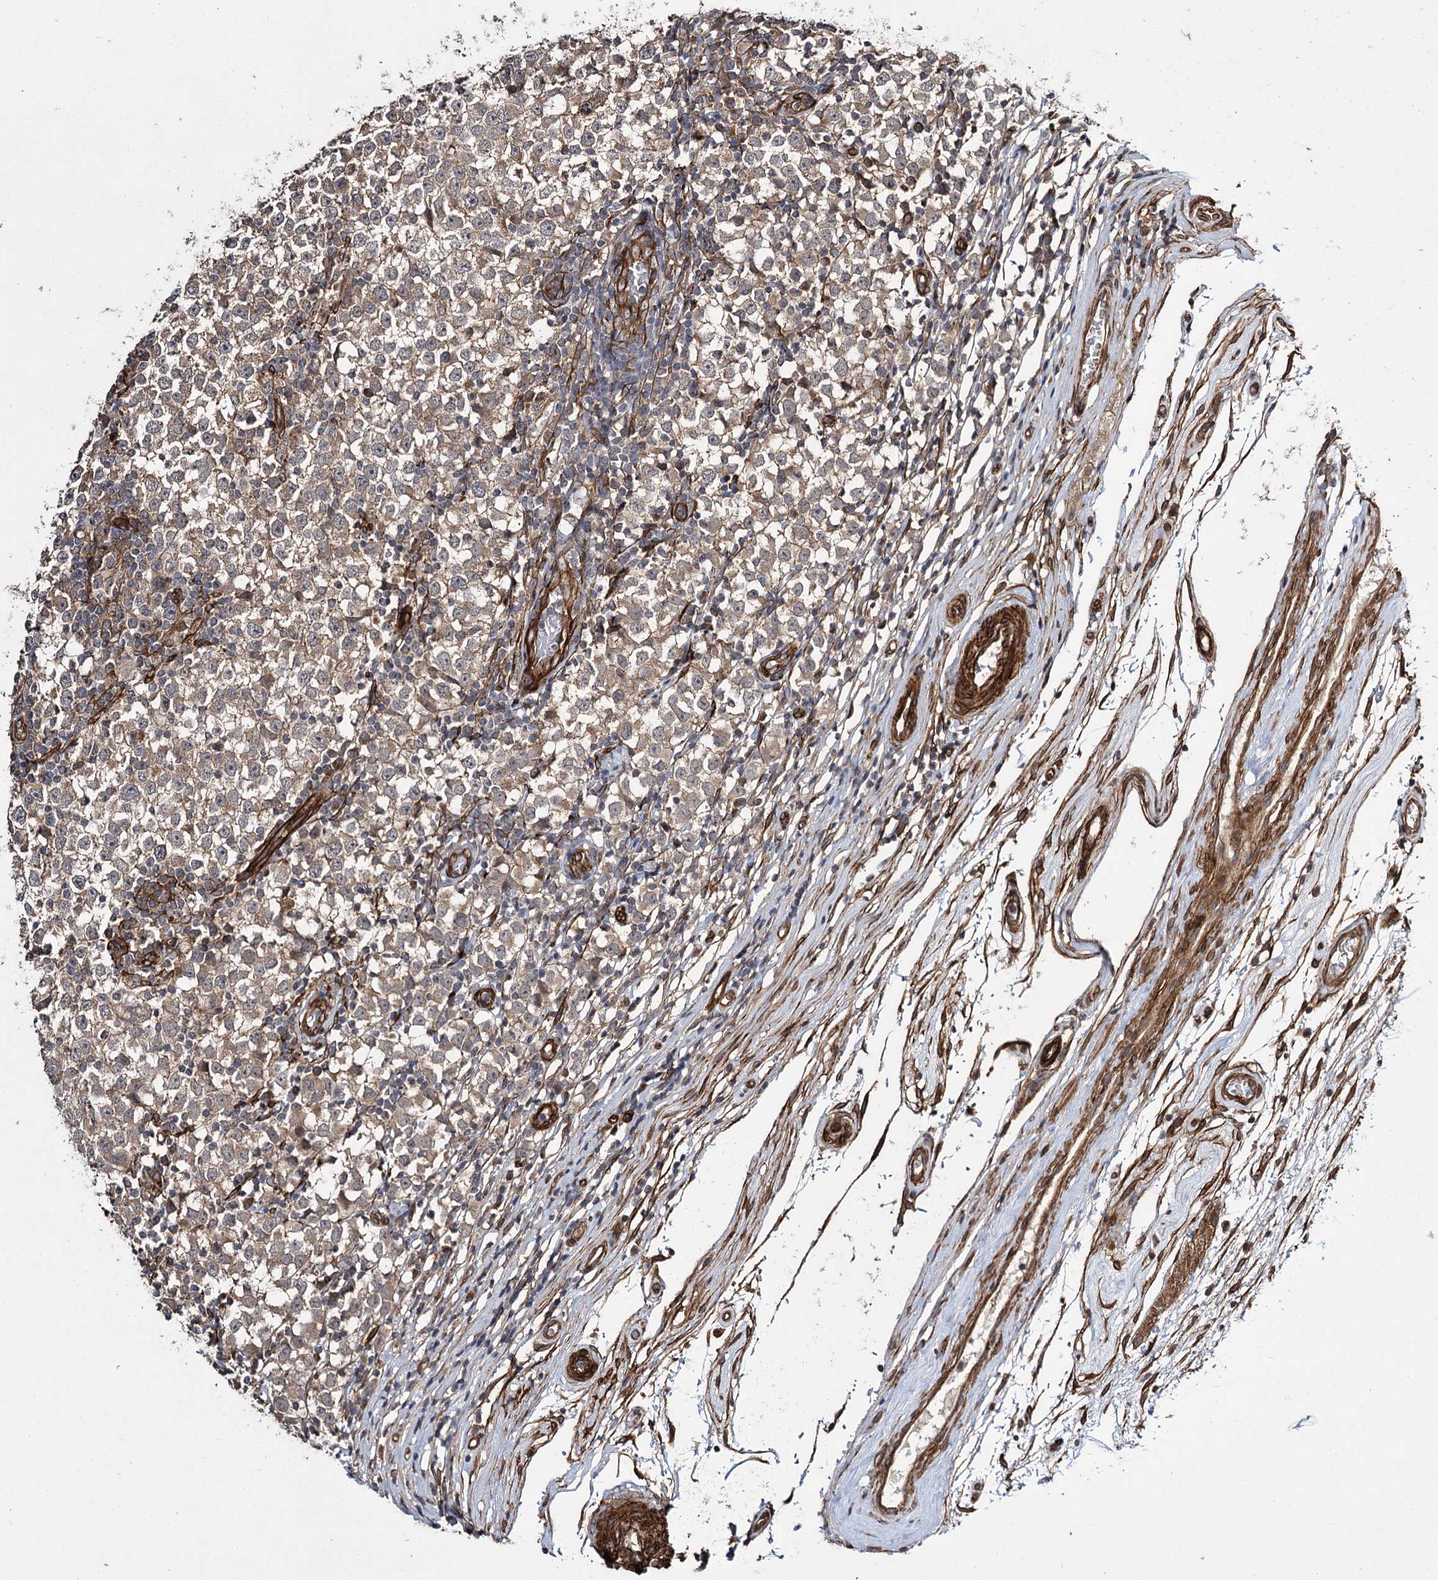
{"staining": {"intensity": "moderate", "quantity": ">75%", "location": "cytoplasmic/membranous"}, "tissue": "testis cancer", "cell_type": "Tumor cells", "image_type": "cancer", "snomed": [{"axis": "morphology", "description": "Seminoma, NOS"}, {"axis": "topography", "description": "Testis"}], "caption": "There is medium levels of moderate cytoplasmic/membranous expression in tumor cells of testis cancer, as demonstrated by immunohistochemical staining (brown color).", "gene": "MYO1C", "patient": {"sex": "male", "age": 65}}